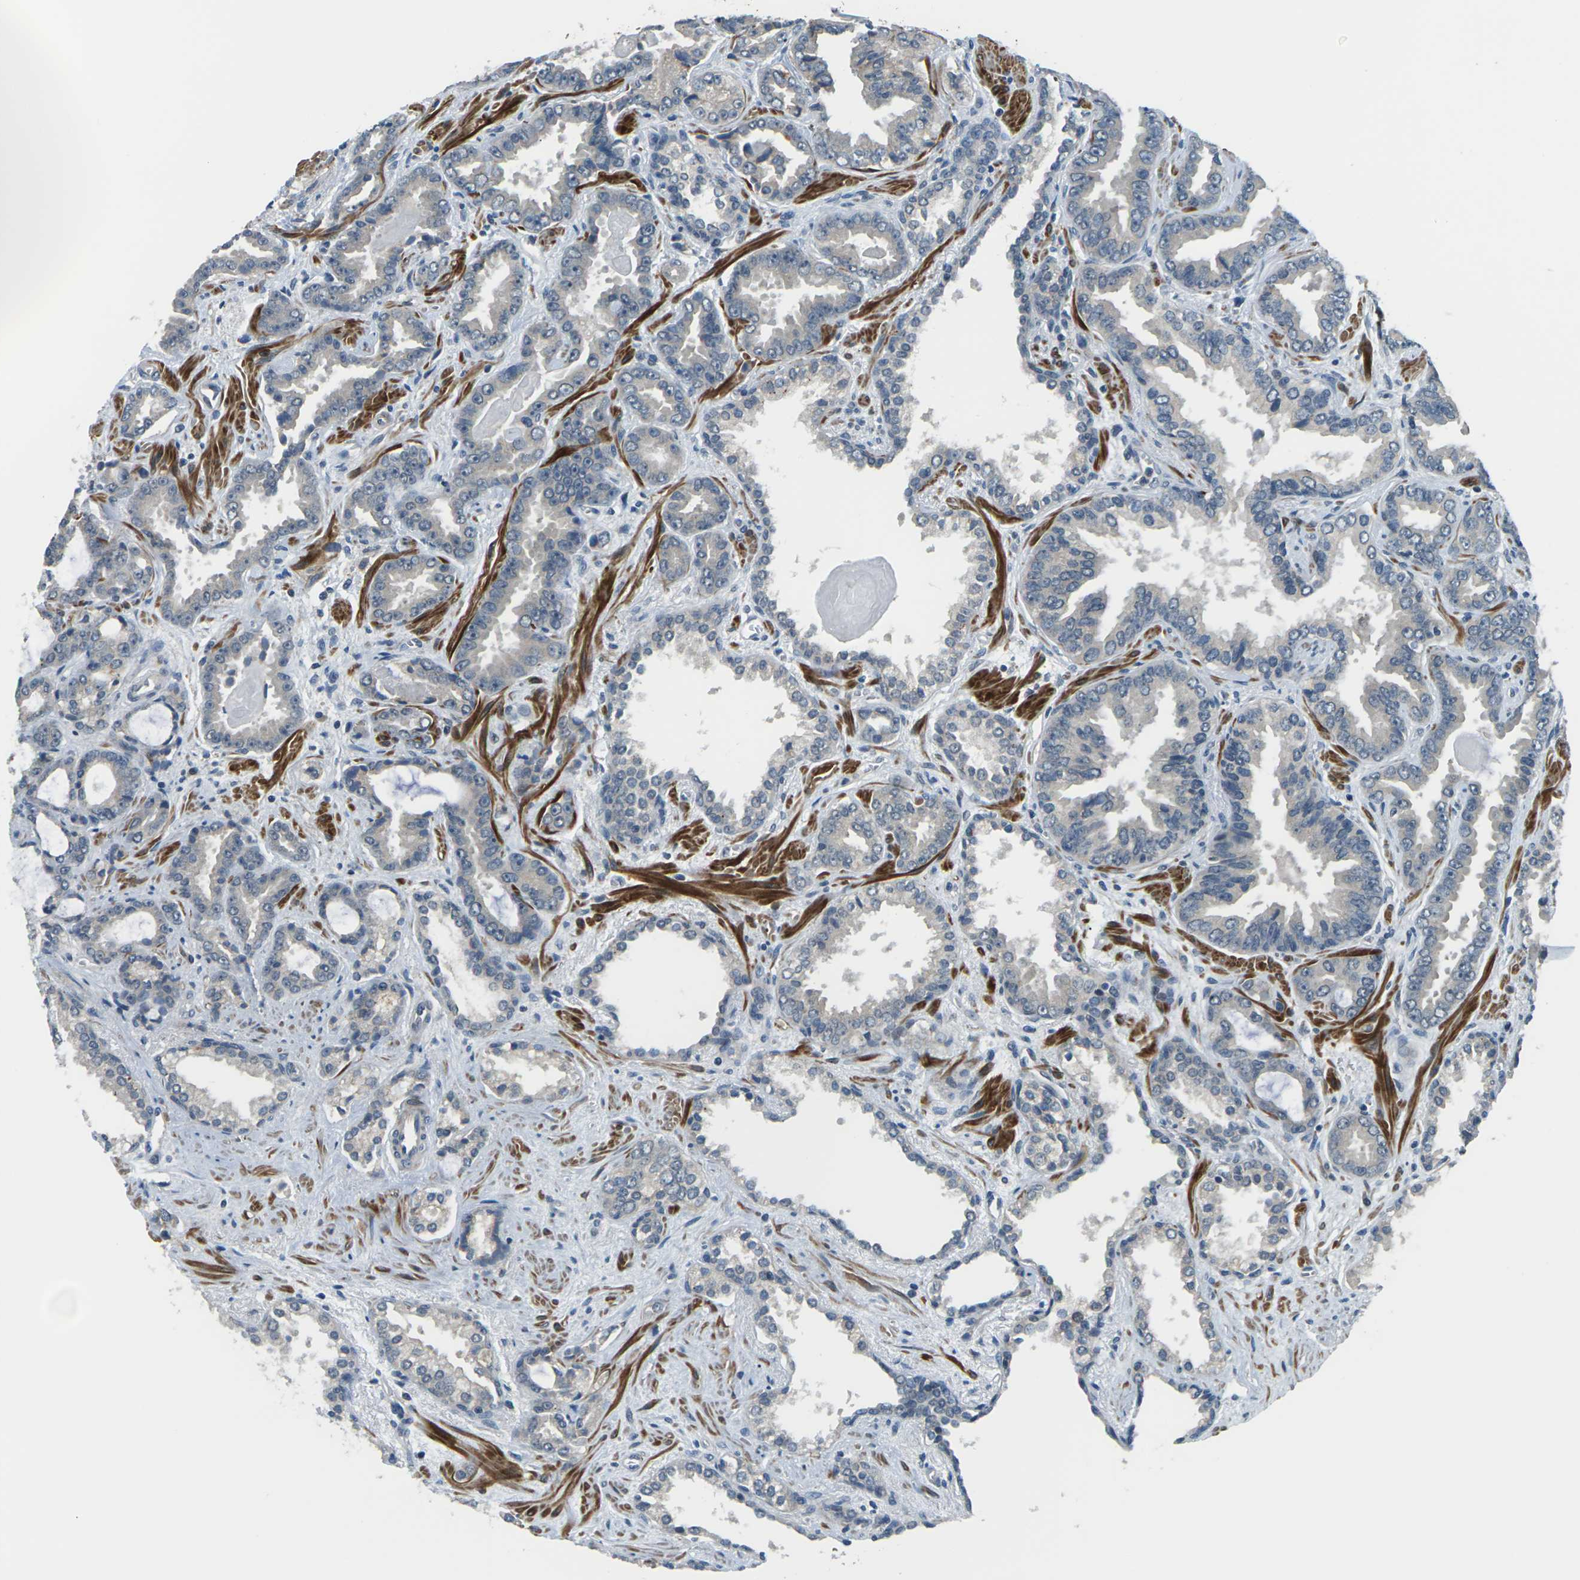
{"staining": {"intensity": "negative", "quantity": "none", "location": "none"}, "tissue": "prostate cancer", "cell_type": "Tumor cells", "image_type": "cancer", "snomed": [{"axis": "morphology", "description": "Adenocarcinoma, Low grade"}, {"axis": "topography", "description": "Prostate"}], "caption": "IHC histopathology image of neoplastic tissue: human prostate cancer stained with DAB (3,3'-diaminobenzidine) reveals no significant protein positivity in tumor cells.", "gene": "SLC13A3", "patient": {"sex": "male", "age": 60}}